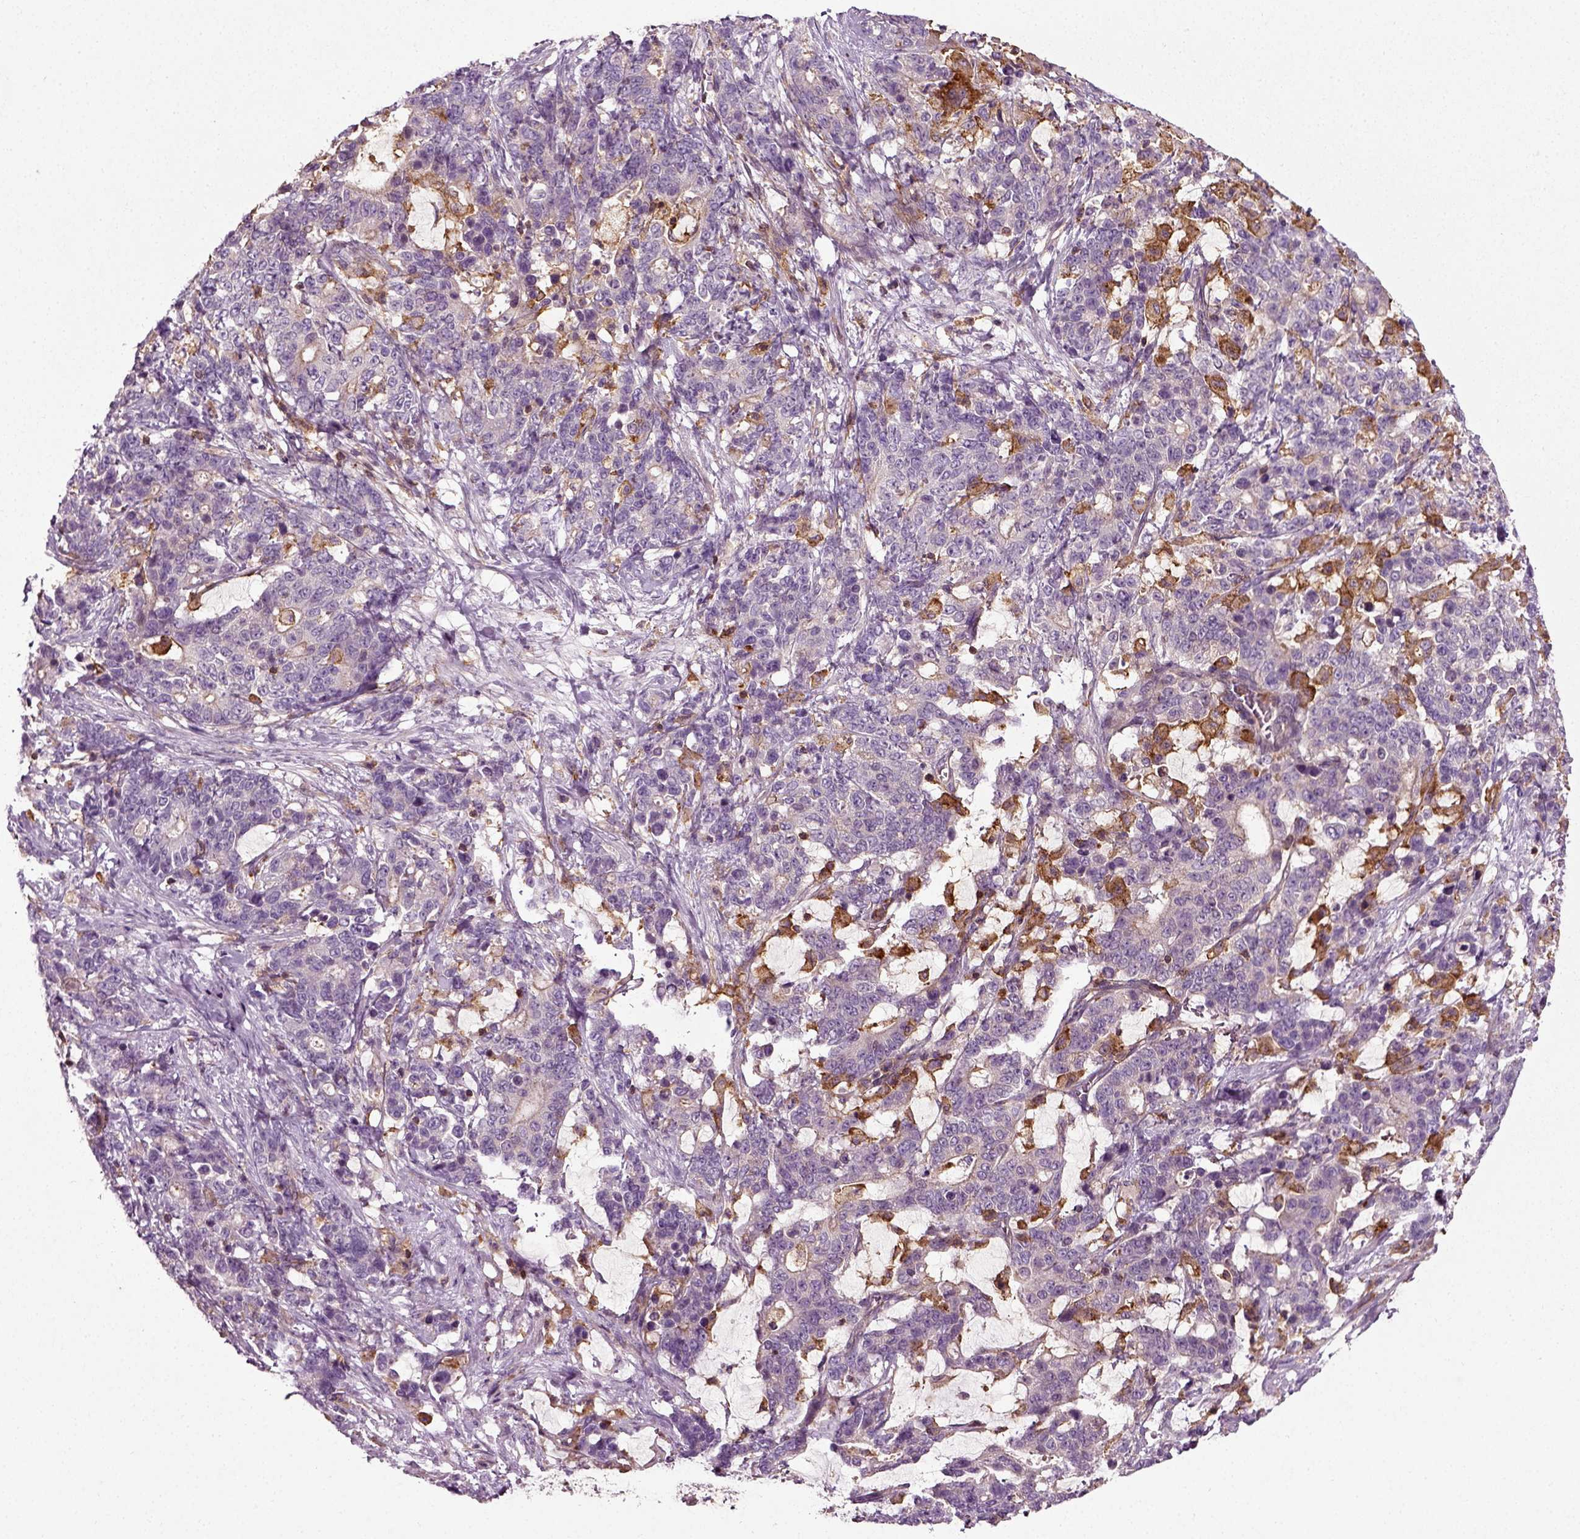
{"staining": {"intensity": "negative", "quantity": "none", "location": "none"}, "tissue": "stomach cancer", "cell_type": "Tumor cells", "image_type": "cancer", "snomed": [{"axis": "morphology", "description": "Normal tissue, NOS"}, {"axis": "morphology", "description": "Adenocarcinoma, NOS"}, {"axis": "topography", "description": "Stomach"}], "caption": "This is a micrograph of IHC staining of stomach cancer, which shows no expression in tumor cells.", "gene": "RHOF", "patient": {"sex": "female", "age": 64}}